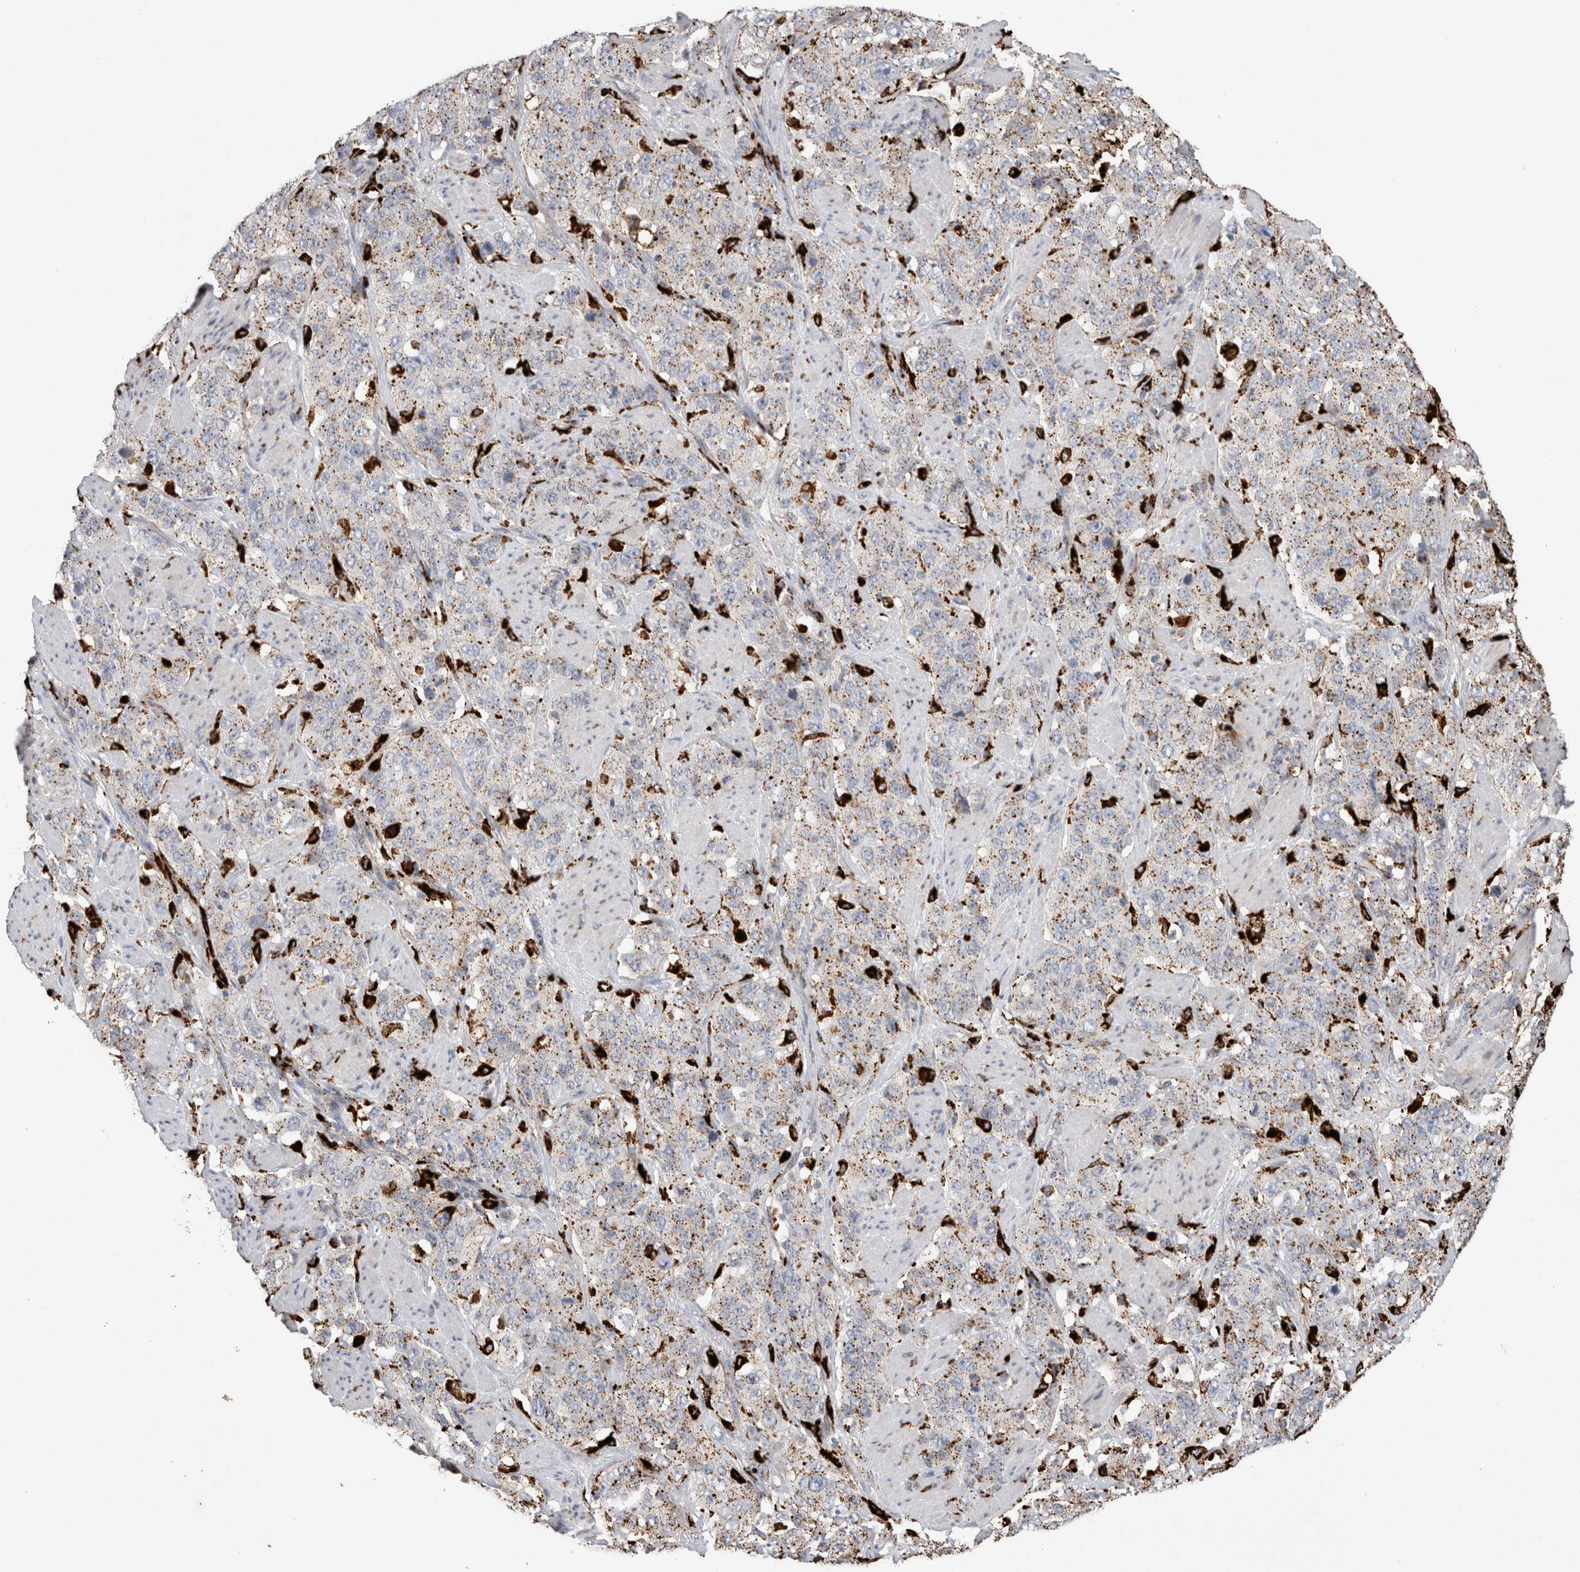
{"staining": {"intensity": "weak", "quantity": ">75%", "location": "cytoplasmic/membranous"}, "tissue": "stomach cancer", "cell_type": "Tumor cells", "image_type": "cancer", "snomed": [{"axis": "morphology", "description": "Adenocarcinoma, NOS"}, {"axis": "topography", "description": "Stomach"}], "caption": "The micrograph displays immunohistochemical staining of stomach adenocarcinoma. There is weak cytoplasmic/membranous staining is seen in about >75% of tumor cells. Using DAB (brown) and hematoxylin (blue) stains, captured at high magnification using brightfield microscopy.", "gene": "CTSA", "patient": {"sex": "male", "age": 48}}